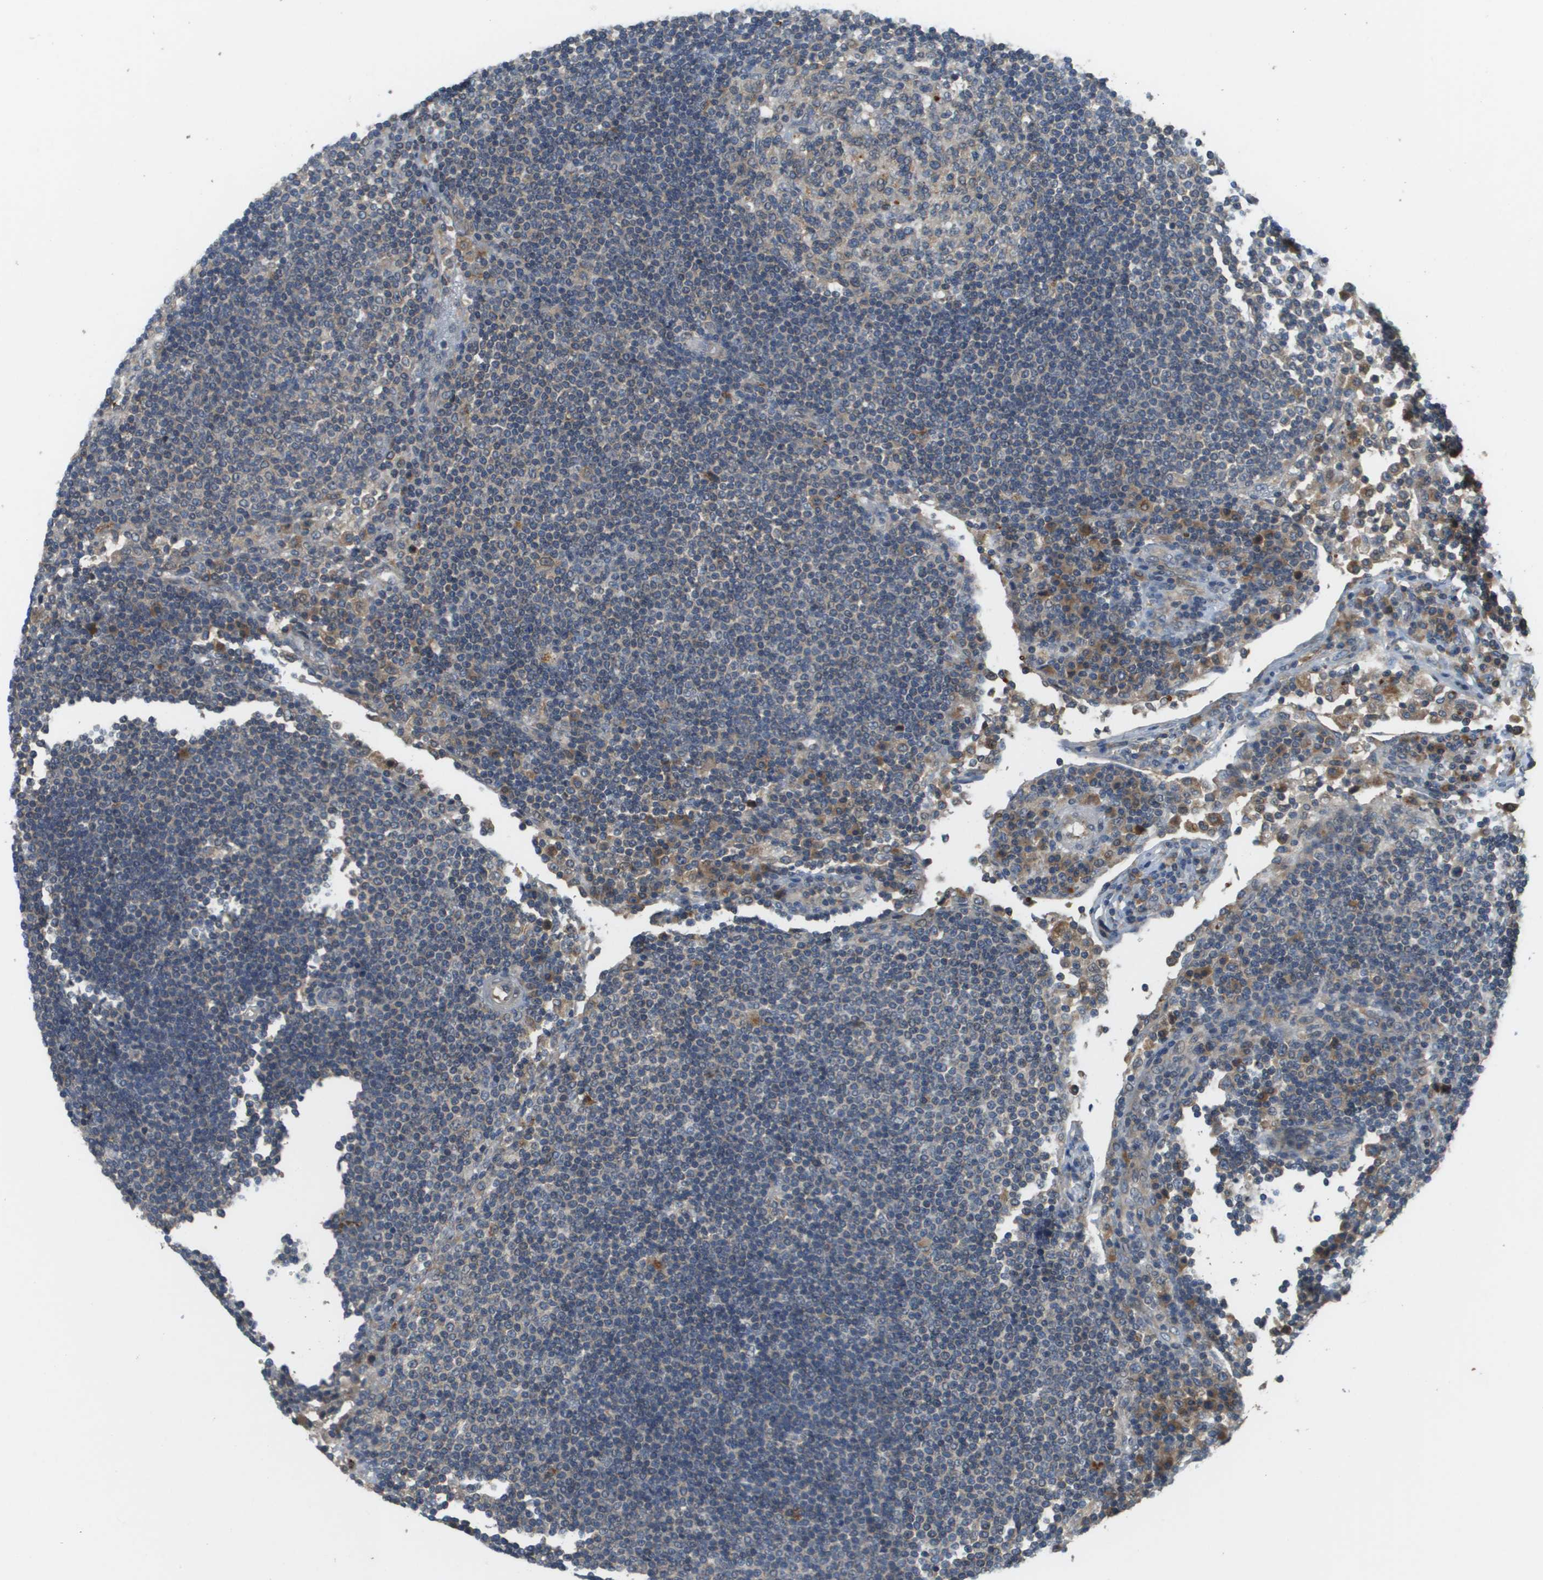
{"staining": {"intensity": "weak", "quantity": "<25%", "location": "cytoplasmic/membranous"}, "tissue": "lymph node", "cell_type": "Germinal center cells", "image_type": "normal", "snomed": [{"axis": "morphology", "description": "Normal tissue, NOS"}, {"axis": "topography", "description": "Lymph node"}], "caption": "DAB immunohistochemical staining of unremarkable human lymph node shows no significant positivity in germinal center cells.", "gene": "SLC25A20", "patient": {"sex": "female", "age": 53}}